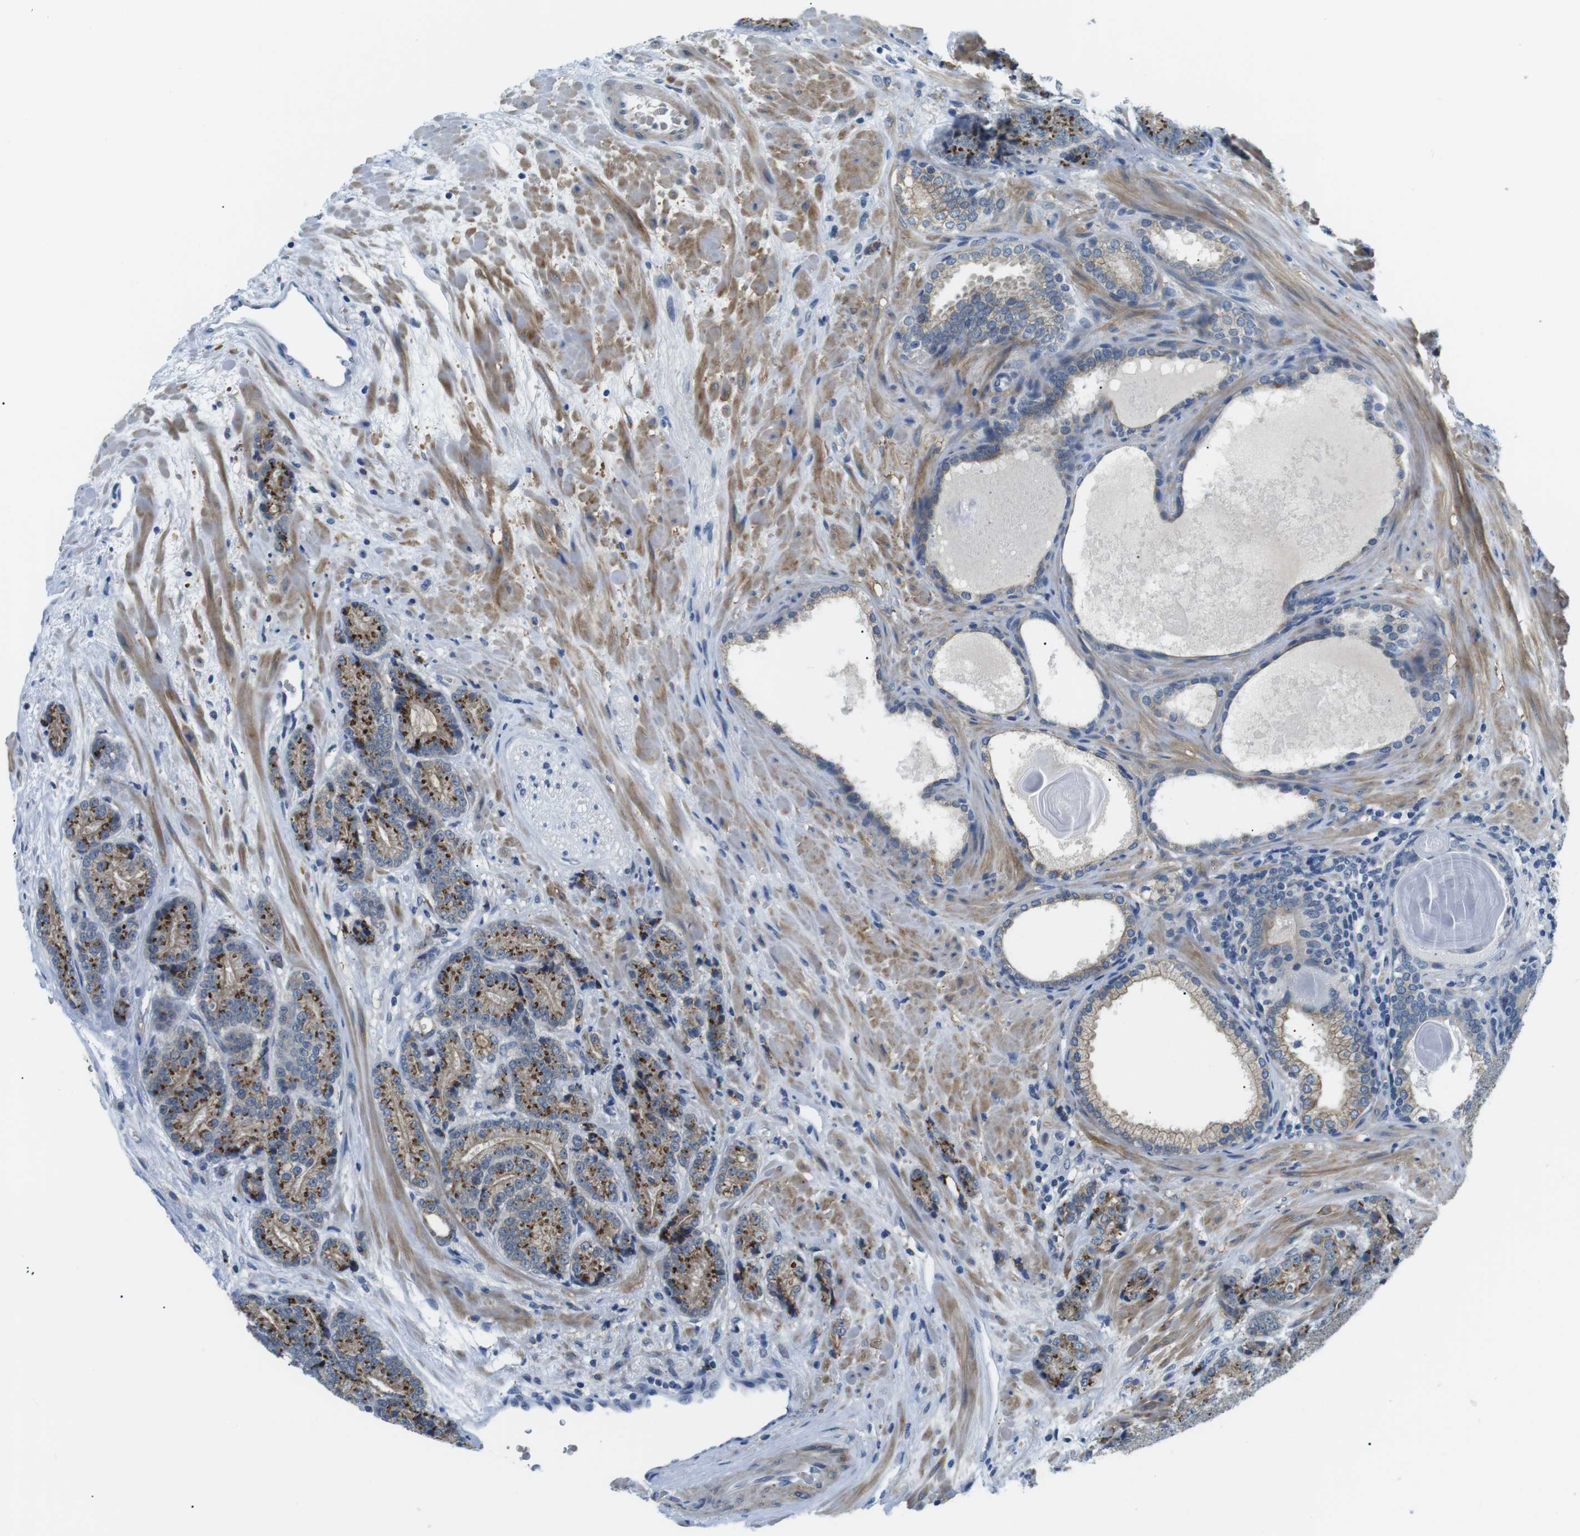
{"staining": {"intensity": "moderate", "quantity": ">75%", "location": "cytoplasmic/membranous"}, "tissue": "prostate cancer", "cell_type": "Tumor cells", "image_type": "cancer", "snomed": [{"axis": "morphology", "description": "Adenocarcinoma, High grade"}, {"axis": "topography", "description": "Prostate"}], "caption": "Adenocarcinoma (high-grade) (prostate) stained with a protein marker reveals moderate staining in tumor cells.", "gene": "WSCD1", "patient": {"sex": "male", "age": 61}}